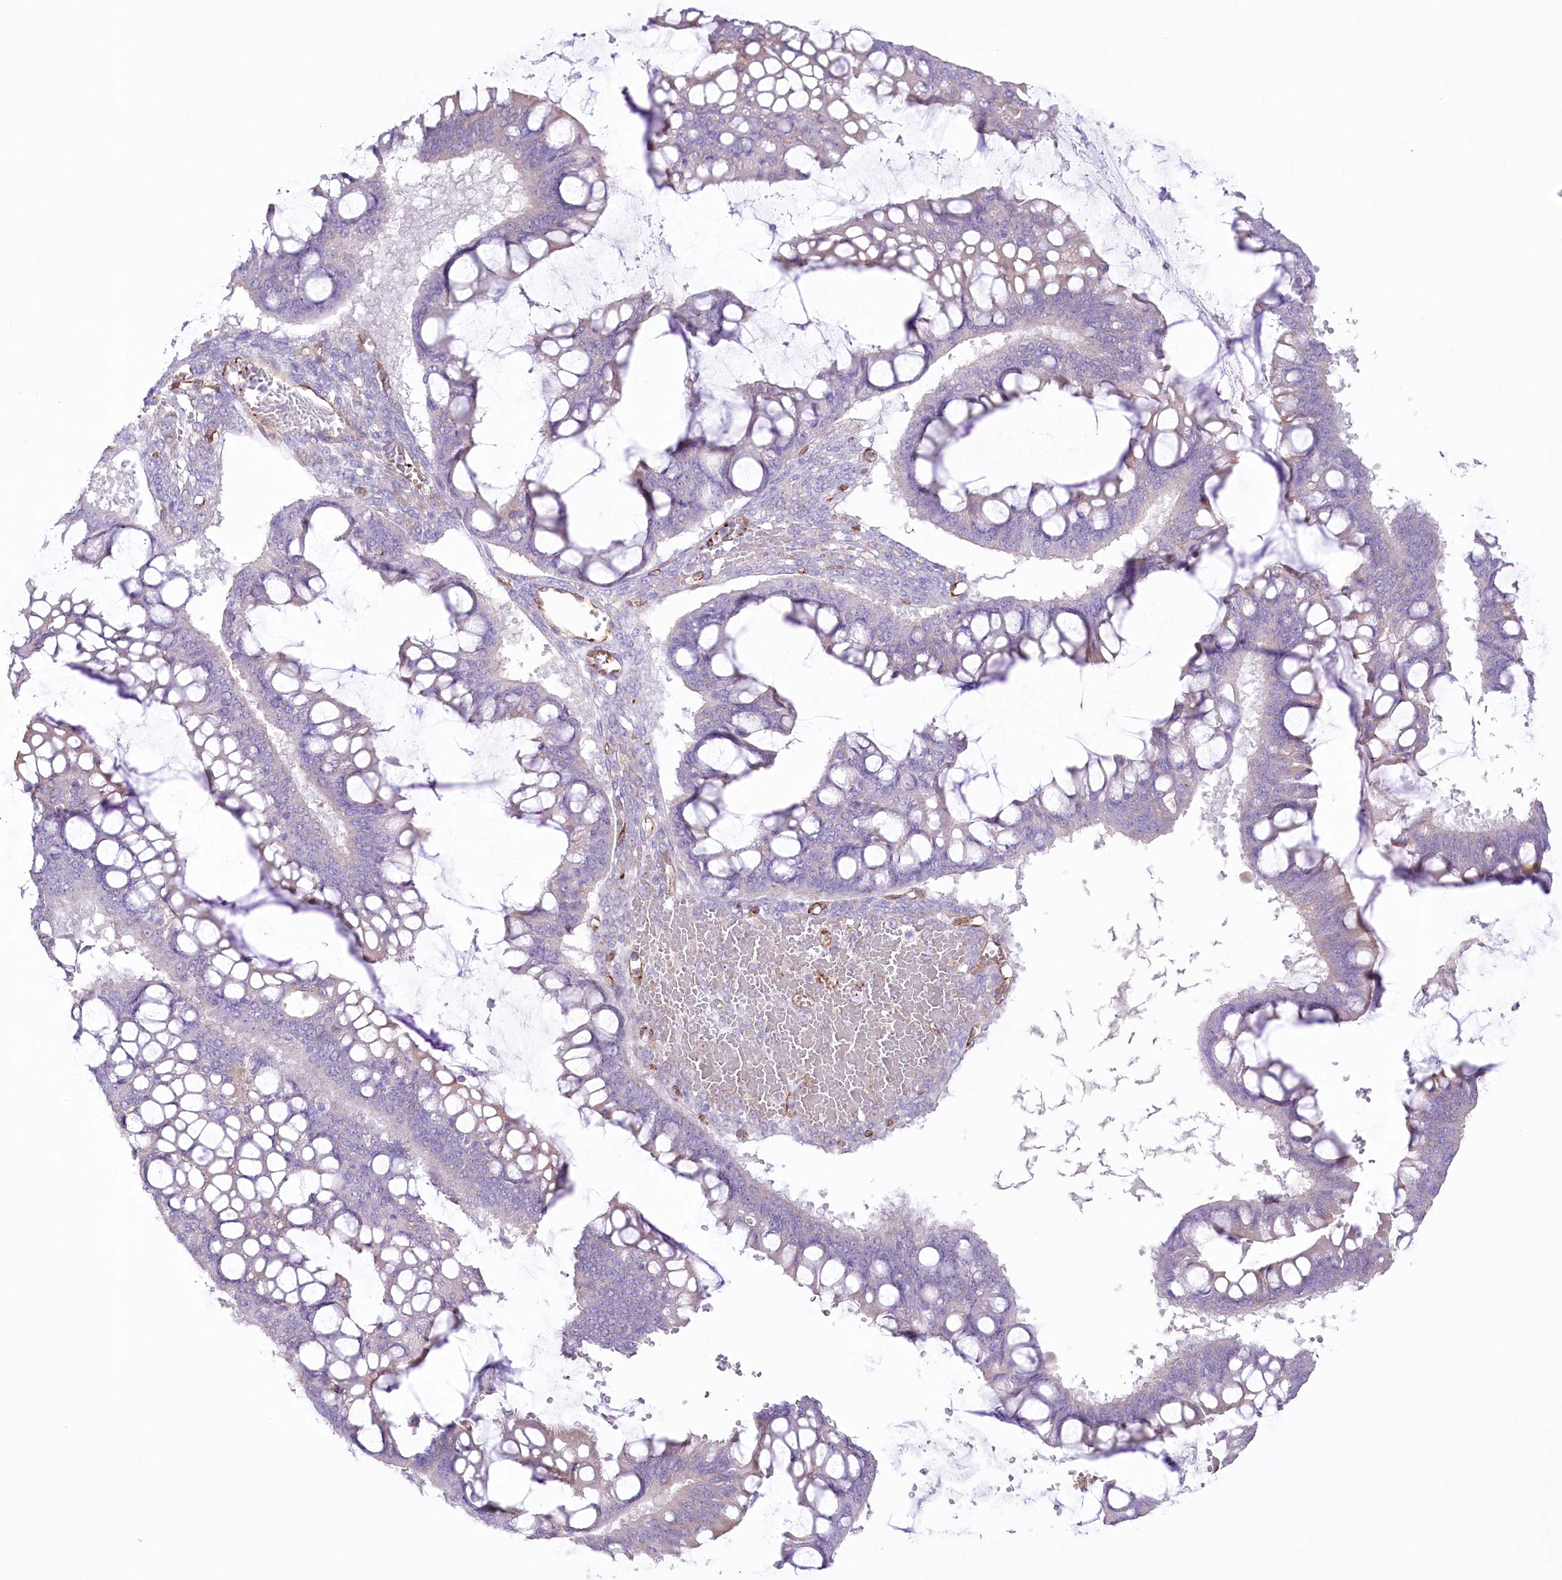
{"staining": {"intensity": "negative", "quantity": "none", "location": "none"}, "tissue": "ovarian cancer", "cell_type": "Tumor cells", "image_type": "cancer", "snomed": [{"axis": "morphology", "description": "Cystadenocarcinoma, mucinous, NOS"}, {"axis": "topography", "description": "Ovary"}], "caption": "Tumor cells are negative for brown protein staining in mucinous cystadenocarcinoma (ovarian). (Immunohistochemistry, brightfield microscopy, high magnification).", "gene": "SLC39A10", "patient": {"sex": "female", "age": 73}}